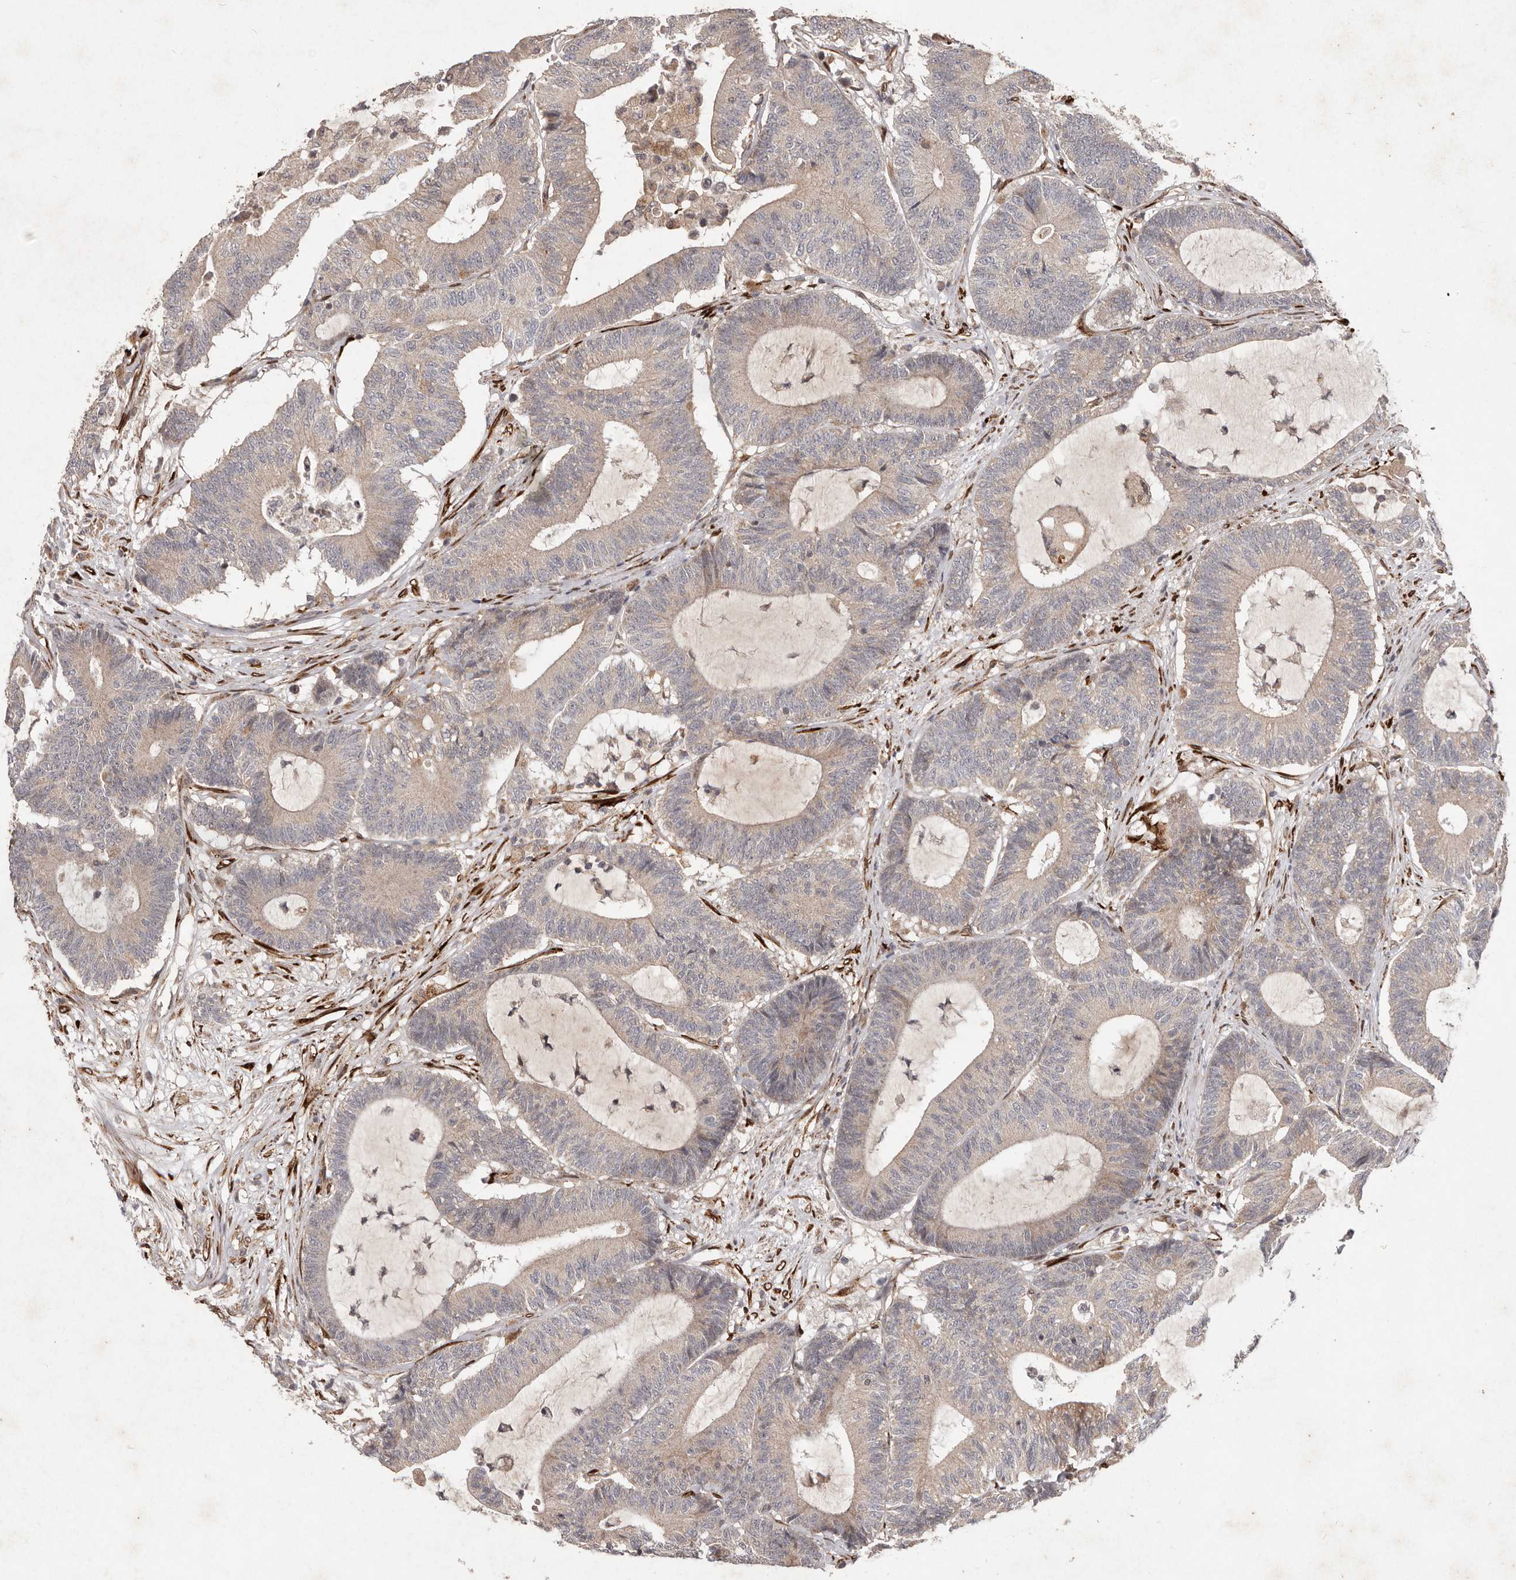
{"staining": {"intensity": "weak", "quantity": "25%-75%", "location": "cytoplasmic/membranous"}, "tissue": "colorectal cancer", "cell_type": "Tumor cells", "image_type": "cancer", "snomed": [{"axis": "morphology", "description": "Adenocarcinoma, NOS"}, {"axis": "topography", "description": "Colon"}], "caption": "Adenocarcinoma (colorectal) stained for a protein (brown) reveals weak cytoplasmic/membranous positive staining in approximately 25%-75% of tumor cells.", "gene": "PLOD2", "patient": {"sex": "female", "age": 84}}